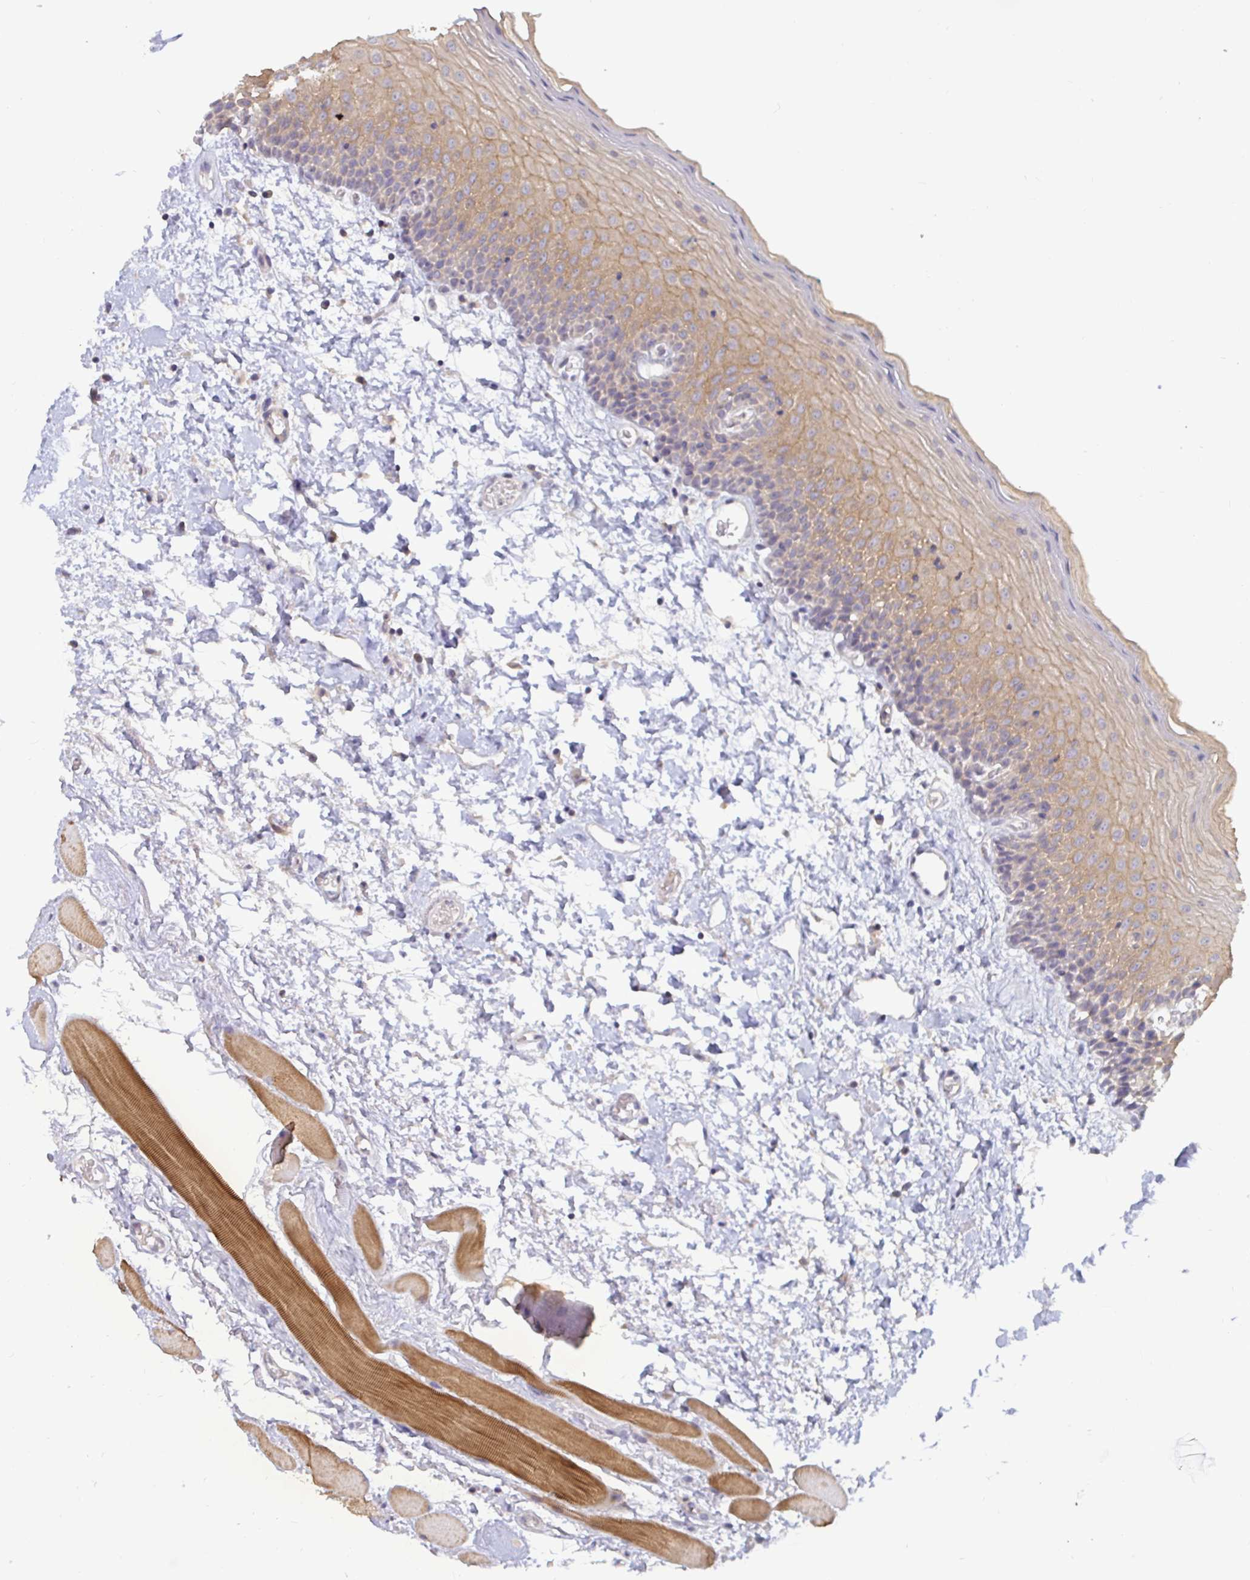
{"staining": {"intensity": "moderate", "quantity": "<25%", "location": "cytoplasmic/membranous"}, "tissue": "oral mucosa", "cell_type": "Squamous epithelial cells", "image_type": "normal", "snomed": [{"axis": "morphology", "description": "Normal tissue, NOS"}, {"axis": "topography", "description": "Oral tissue"}], "caption": "Immunohistochemical staining of benign oral mucosa shows low levels of moderate cytoplasmic/membranous positivity in about <25% of squamous epithelial cells. The staining is performed using DAB (3,3'-diaminobenzidine) brown chromogen to label protein expression. The nuclei are counter-stained blue using hematoxylin.", "gene": "GSTM1", "patient": {"sex": "female", "age": 82}}